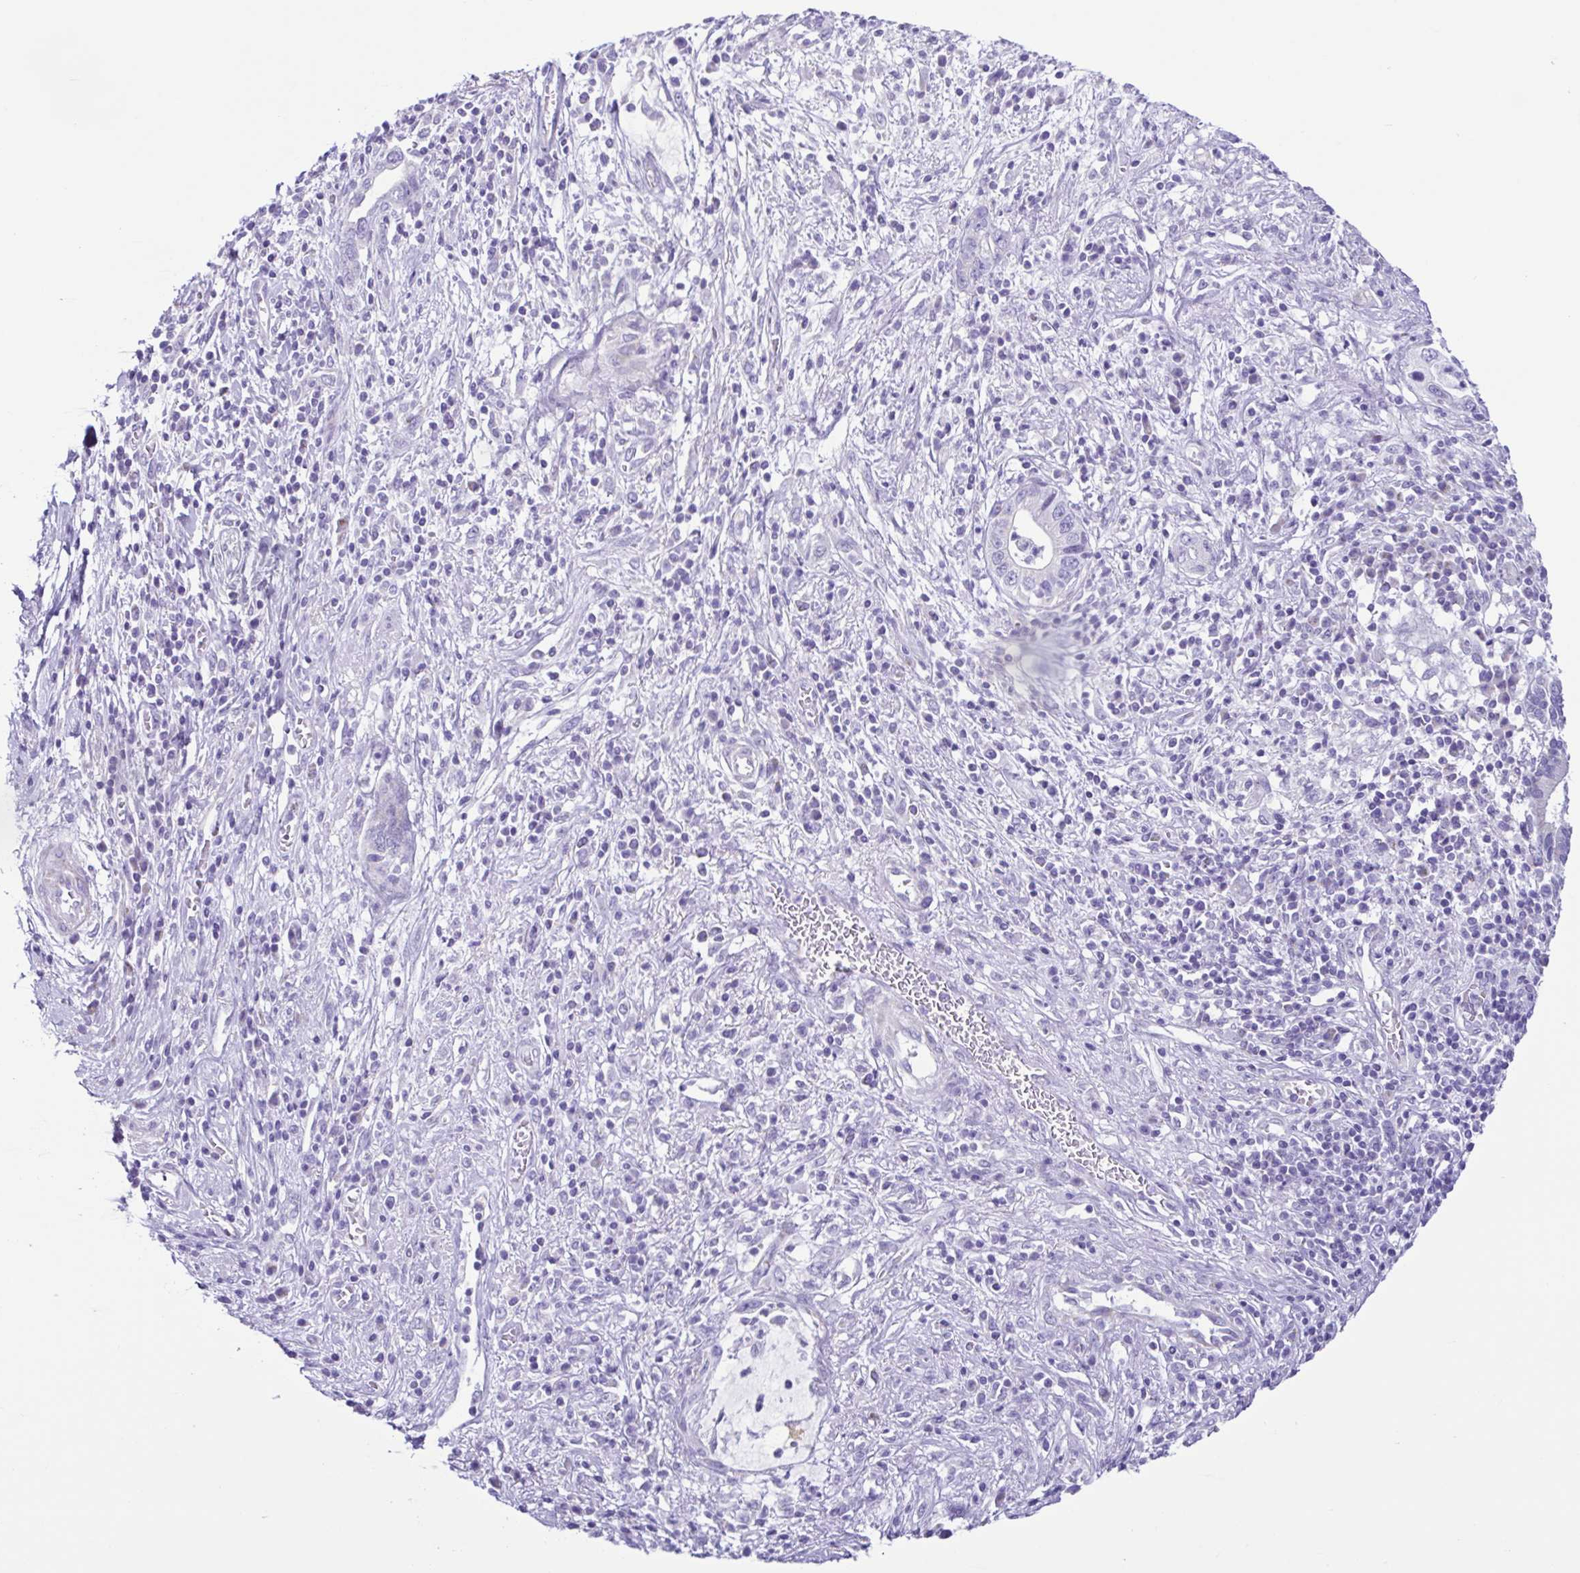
{"staining": {"intensity": "negative", "quantity": "none", "location": "none"}, "tissue": "pancreatic cancer", "cell_type": "Tumor cells", "image_type": "cancer", "snomed": [{"axis": "morphology", "description": "Adenocarcinoma, NOS"}, {"axis": "topography", "description": "Pancreas"}], "caption": "Tumor cells show no significant protein positivity in adenocarcinoma (pancreatic). (DAB (3,3'-diaminobenzidine) immunohistochemistry (IHC) with hematoxylin counter stain).", "gene": "ACTRT3", "patient": {"sex": "female", "age": 72}}